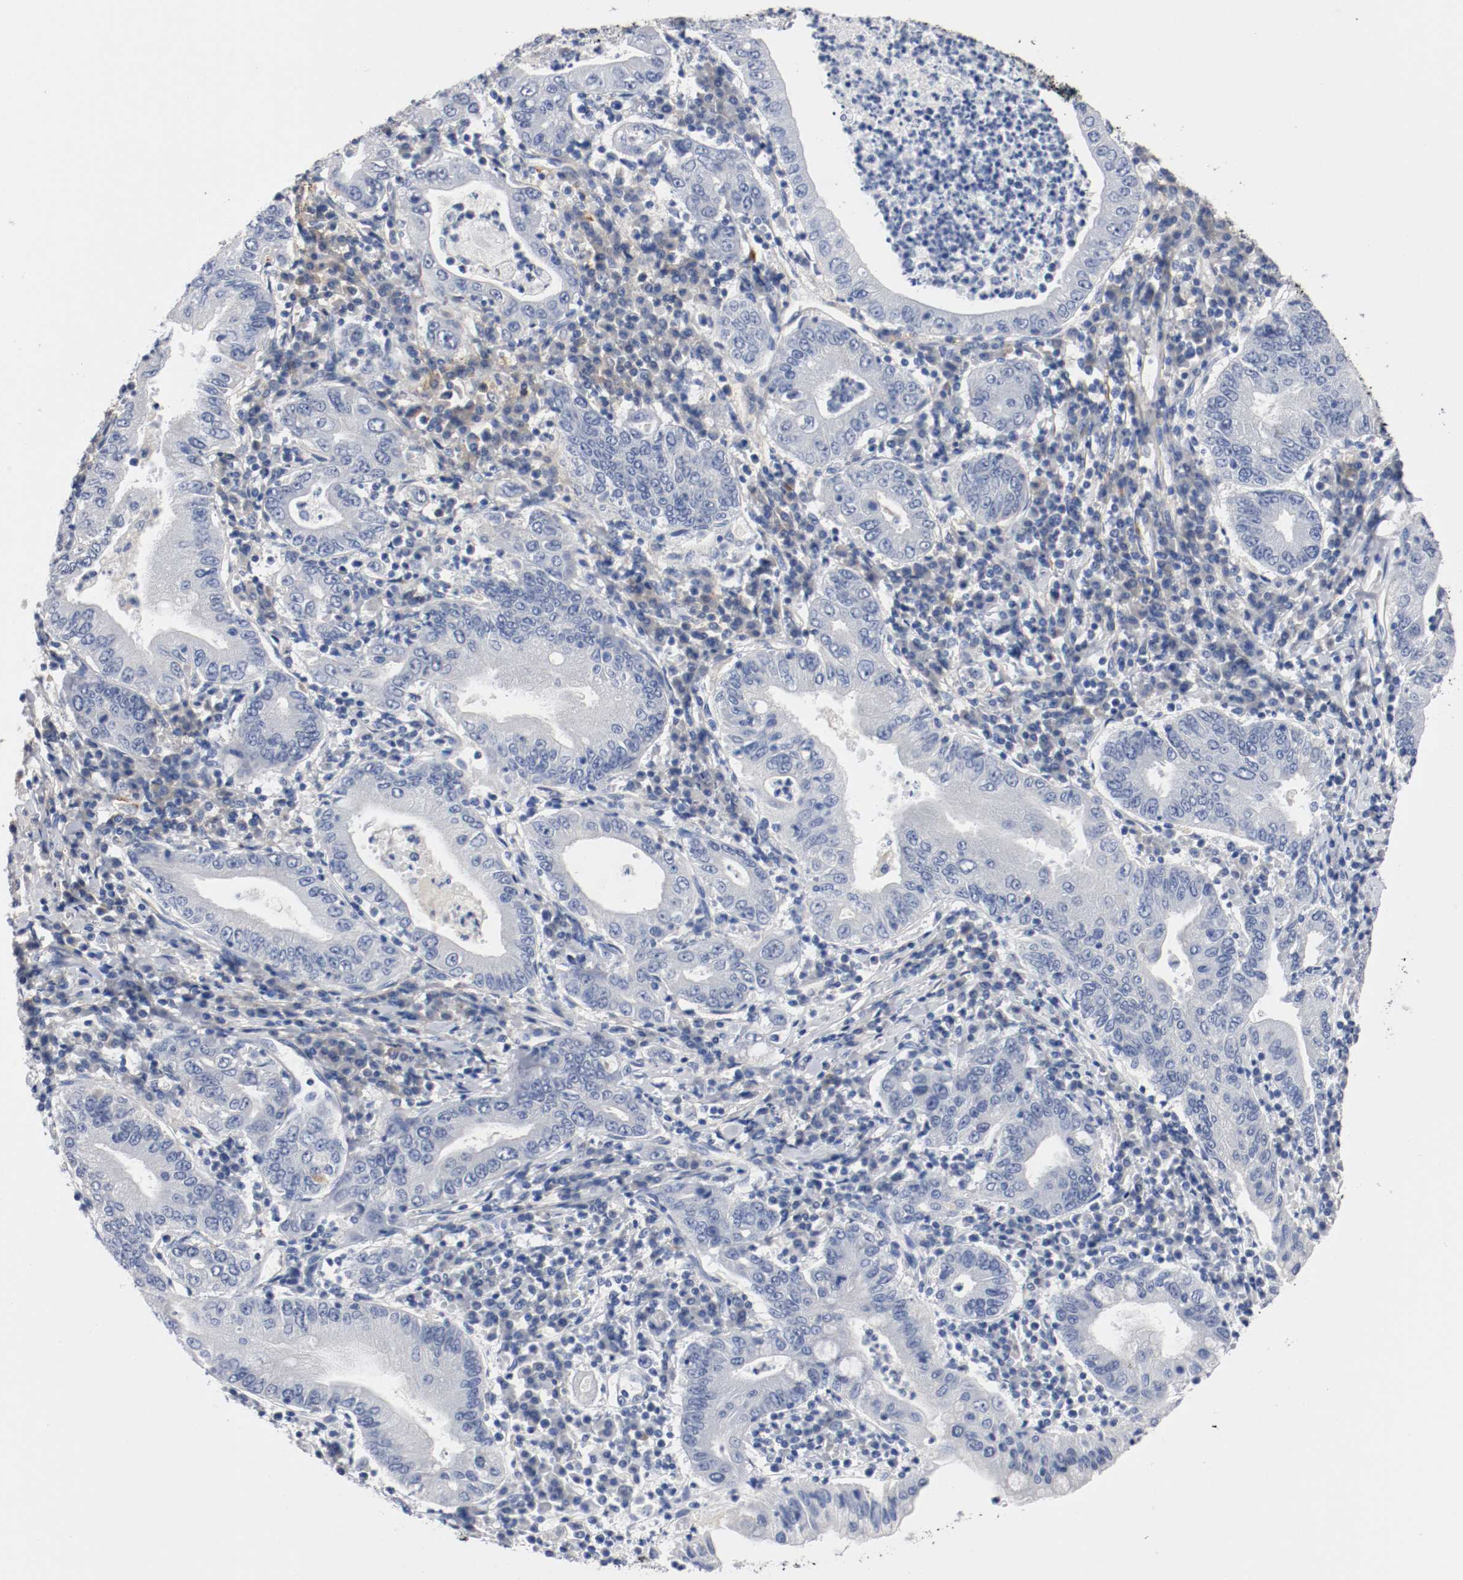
{"staining": {"intensity": "negative", "quantity": "none", "location": "none"}, "tissue": "stomach cancer", "cell_type": "Tumor cells", "image_type": "cancer", "snomed": [{"axis": "morphology", "description": "Normal tissue, NOS"}, {"axis": "morphology", "description": "Adenocarcinoma, NOS"}, {"axis": "topography", "description": "Esophagus"}, {"axis": "topography", "description": "Stomach, upper"}, {"axis": "topography", "description": "Peripheral nerve tissue"}], "caption": "High magnification brightfield microscopy of adenocarcinoma (stomach) stained with DAB (brown) and counterstained with hematoxylin (blue): tumor cells show no significant expression. (Immunohistochemistry (ihc), brightfield microscopy, high magnification).", "gene": "TNC", "patient": {"sex": "male", "age": 62}}